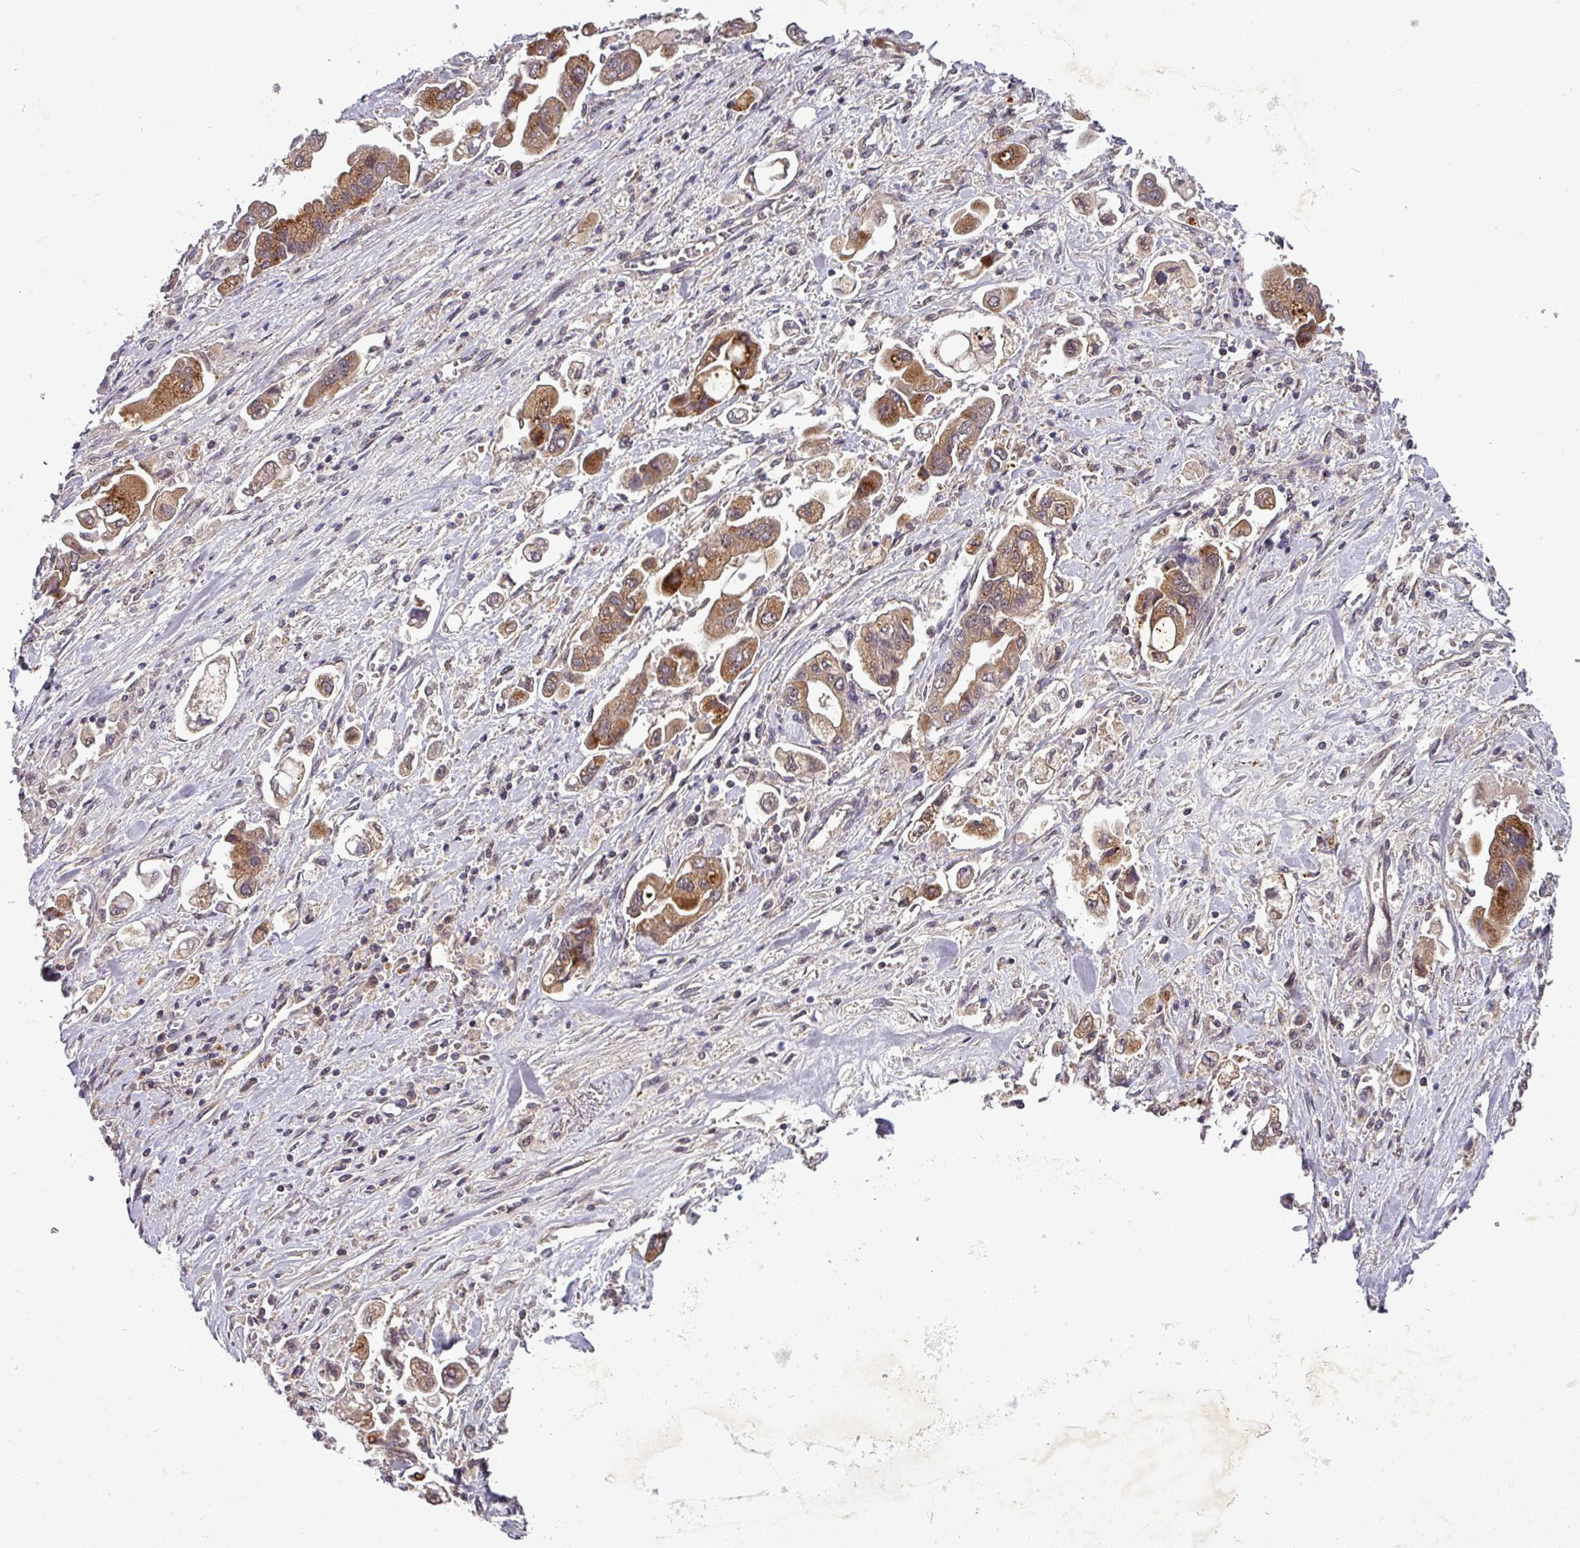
{"staining": {"intensity": "moderate", "quantity": ">75%", "location": "cytoplasmic/membranous"}, "tissue": "stomach cancer", "cell_type": "Tumor cells", "image_type": "cancer", "snomed": [{"axis": "morphology", "description": "Adenocarcinoma, NOS"}, {"axis": "topography", "description": "Stomach"}], "caption": "An IHC micrograph of neoplastic tissue is shown. Protein staining in brown highlights moderate cytoplasmic/membranous positivity in stomach adenocarcinoma within tumor cells.", "gene": "PUS1", "patient": {"sex": "male", "age": 62}}